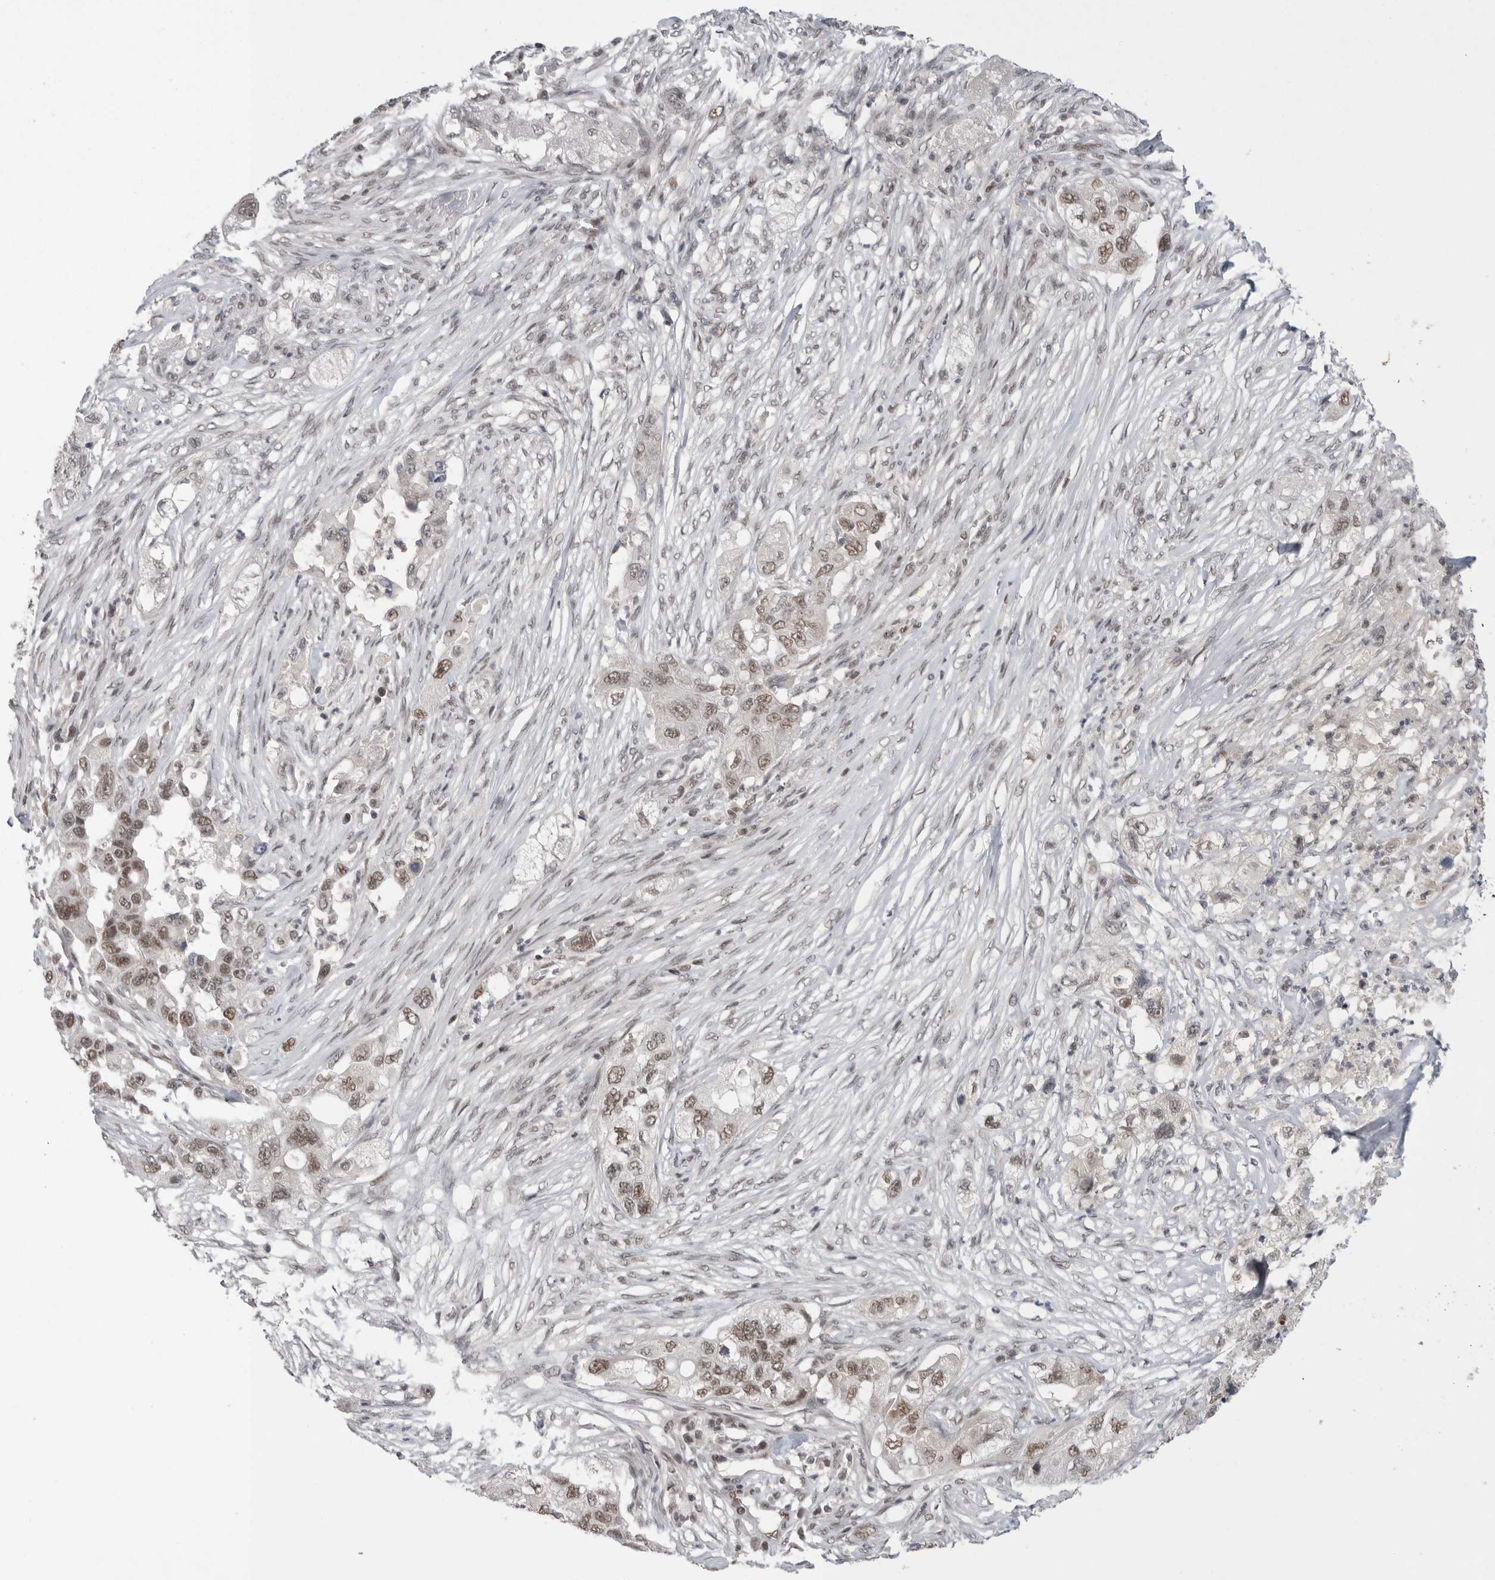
{"staining": {"intensity": "moderate", "quantity": ">75%", "location": "nuclear"}, "tissue": "pancreatic cancer", "cell_type": "Tumor cells", "image_type": "cancer", "snomed": [{"axis": "morphology", "description": "Adenocarcinoma, NOS"}, {"axis": "topography", "description": "Pancreas"}], "caption": "IHC histopathology image of neoplastic tissue: pancreatic cancer (adenocarcinoma) stained using IHC shows medium levels of moderate protein expression localized specifically in the nuclear of tumor cells, appearing as a nuclear brown color.", "gene": "POU5F1", "patient": {"sex": "female", "age": 78}}